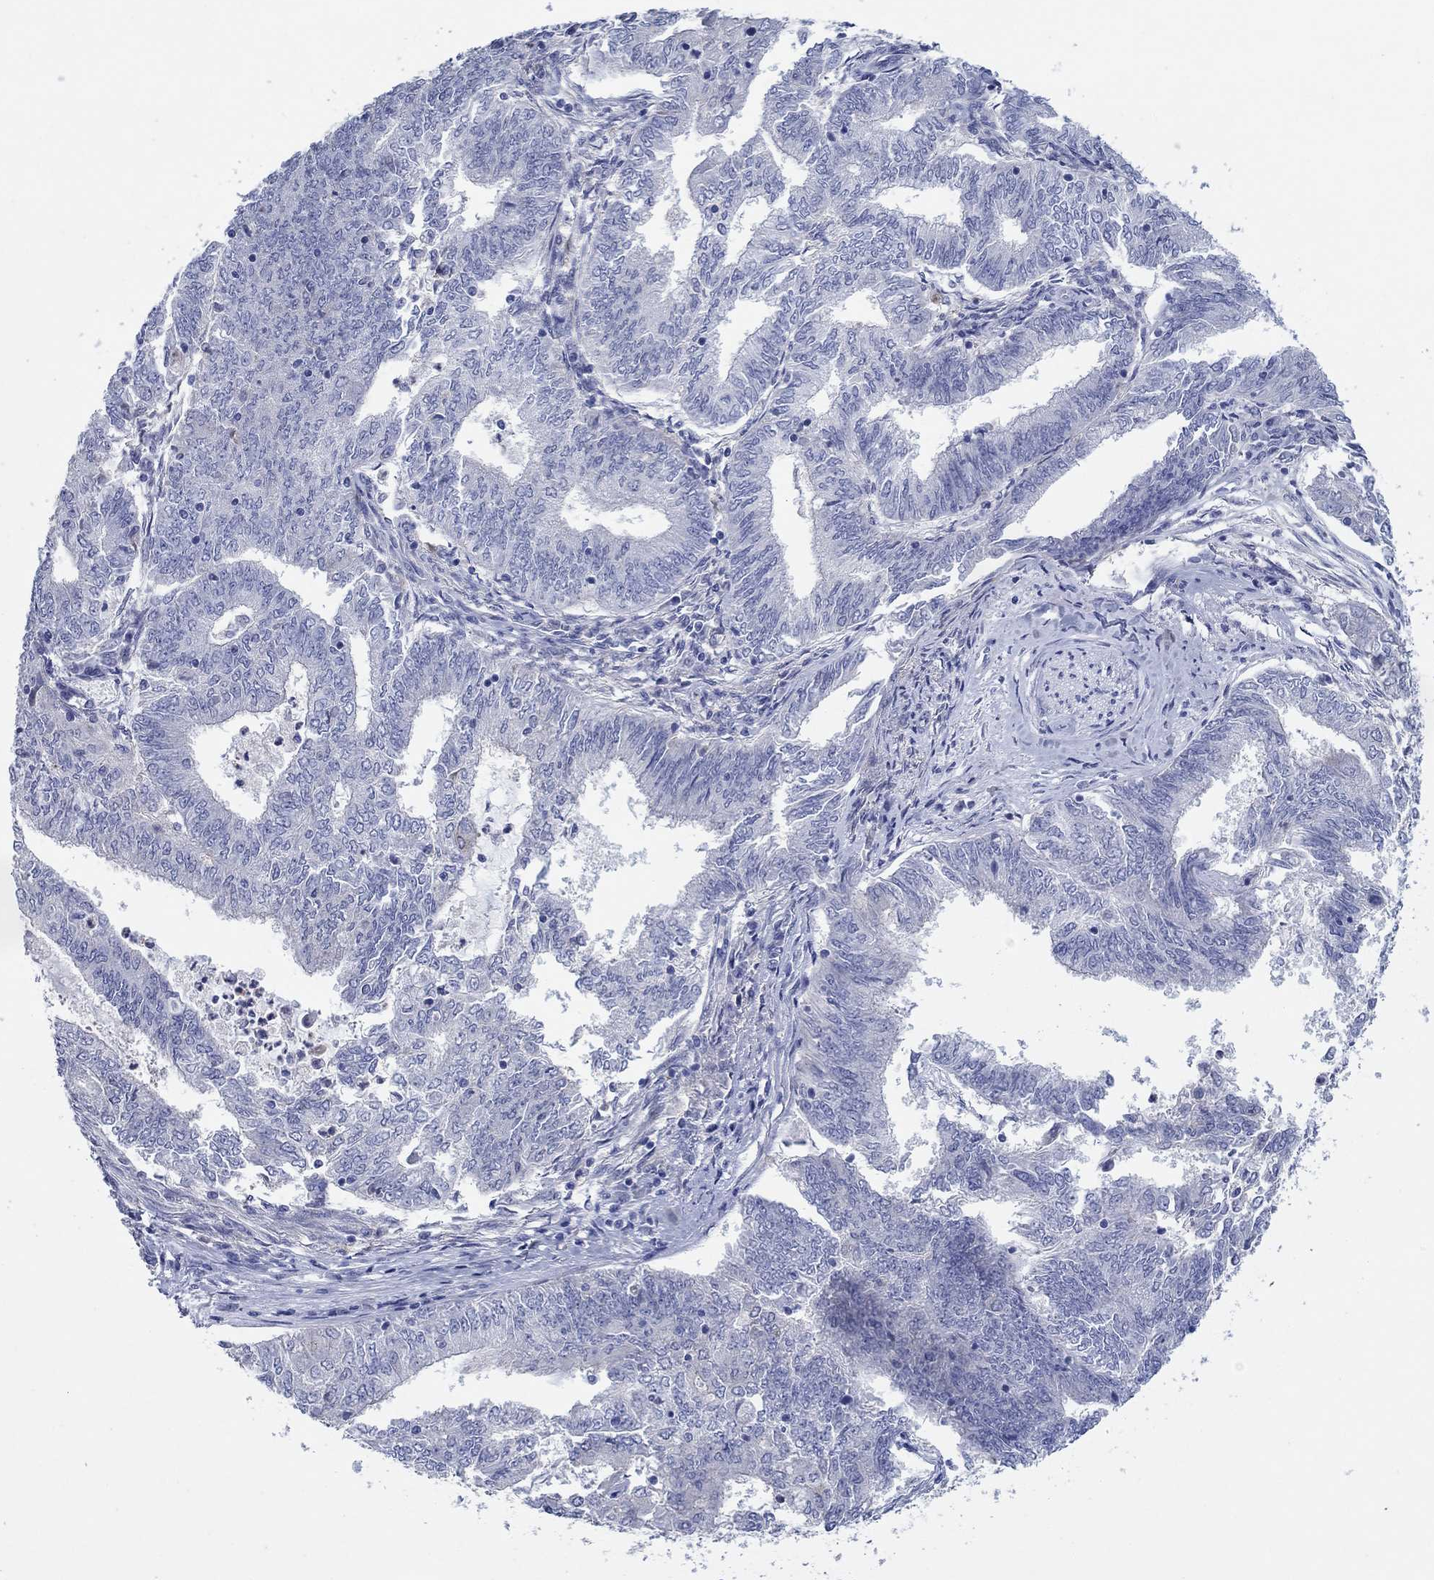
{"staining": {"intensity": "negative", "quantity": "none", "location": "none"}, "tissue": "endometrial cancer", "cell_type": "Tumor cells", "image_type": "cancer", "snomed": [{"axis": "morphology", "description": "Adenocarcinoma, NOS"}, {"axis": "topography", "description": "Endometrium"}], "caption": "The image shows no staining of tumor cells in endometrial adenocarcinoma. (Stains: DAB immunohistochemistry (IHC) with hematoxylin counter stain, Microscopy: brightfield microscopy at high magnification).", "gene": "HDC", "patient": {"sex": "female", "age": 62}}